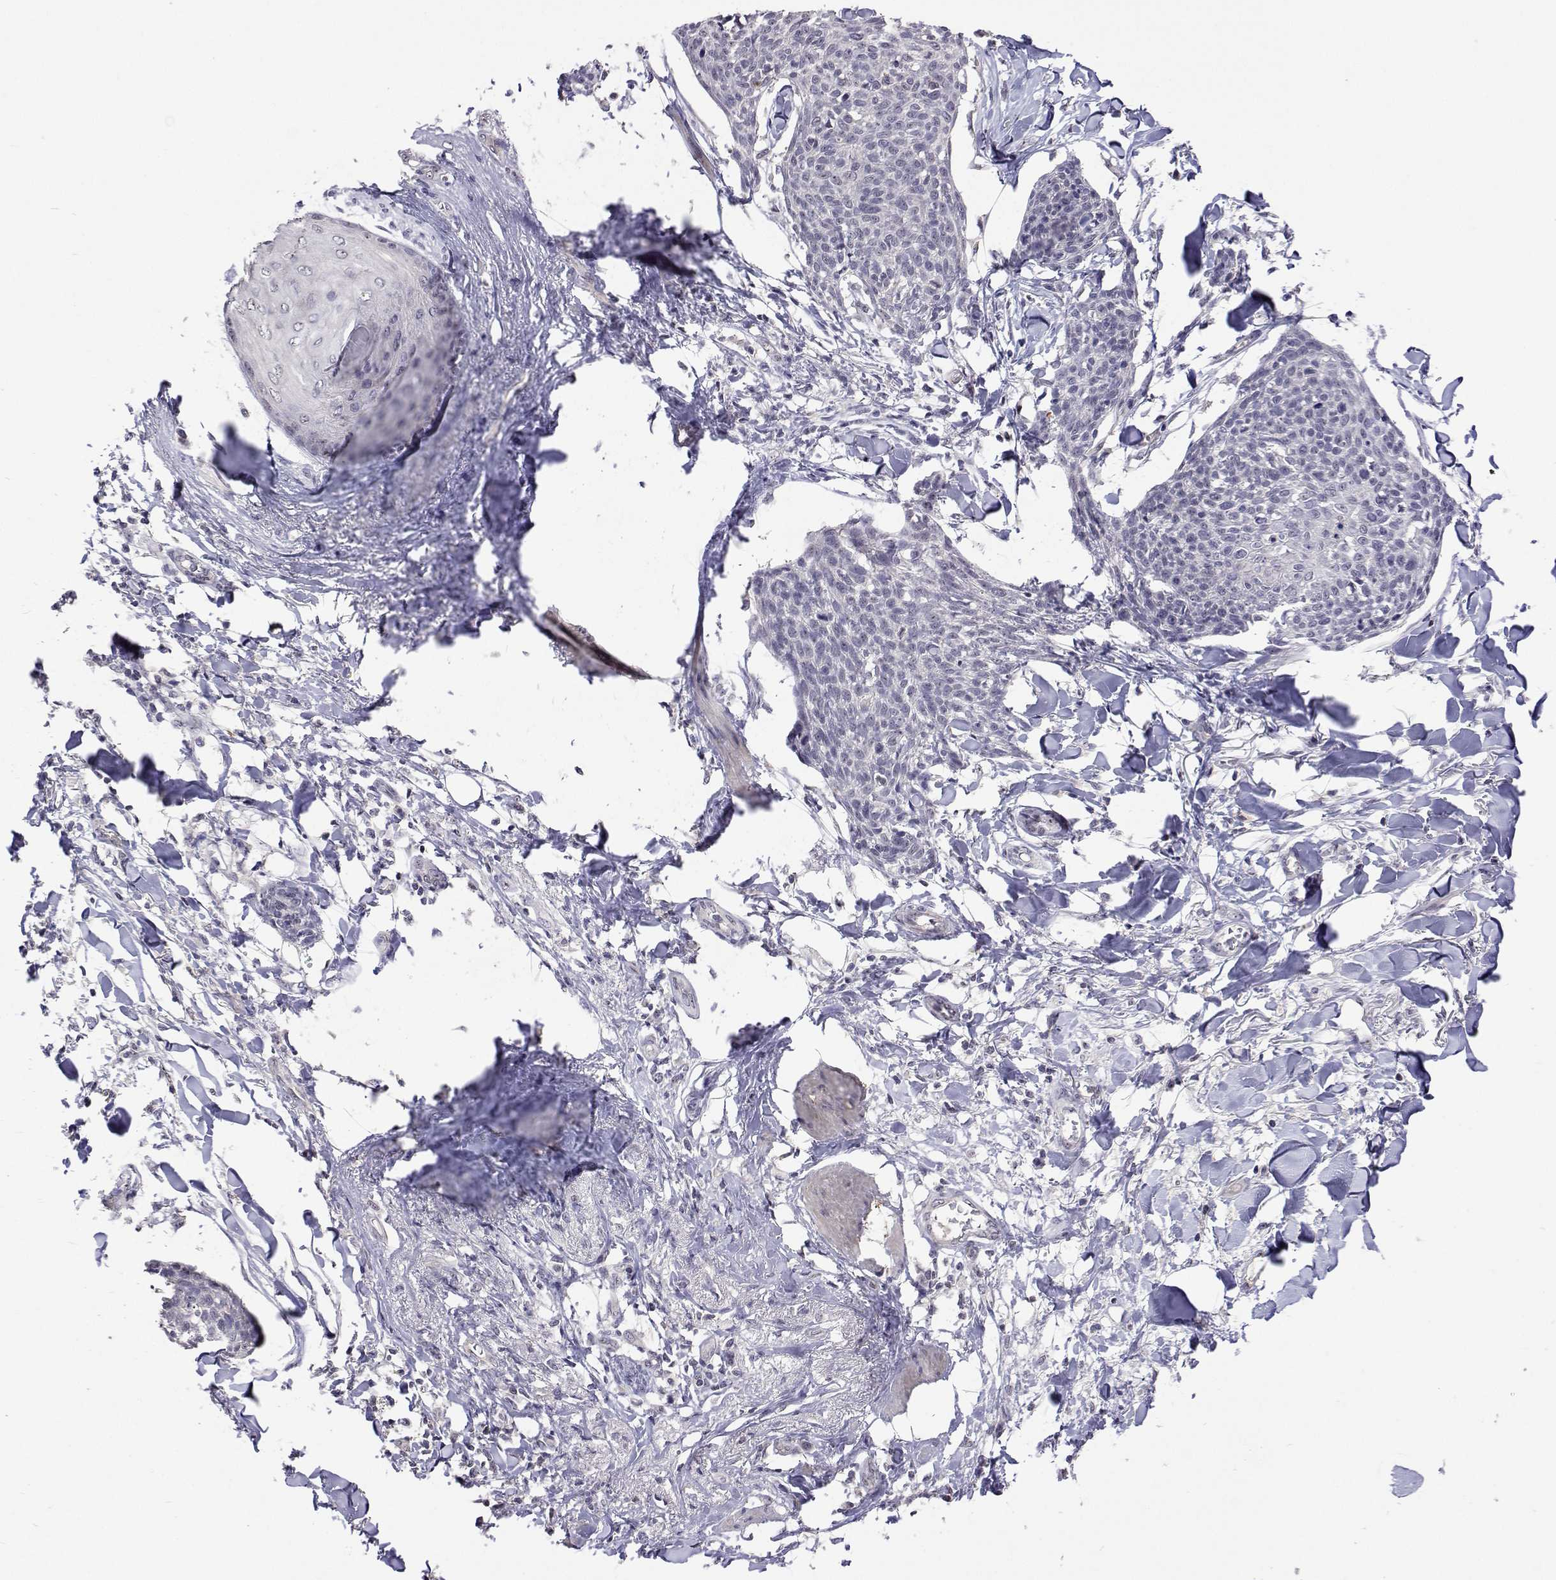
{"staining": {"intensity": "negative", "quantity": "none", "location": "none"}, "tissue": "skin cancer", "cell_type": "Tumor cells", "image_type": "cancer", "snomed": [{"axis": "morphology", "description": "Squamous cell carcinoma, NOS"}, {"axis": "topography", "description": "Skin"}, {"axis": "topography", "description": "Vulva"}], "caption": "Immunohistochemistry of squamous cell carcinoma (skin) displays no positivity in tumor cells. (Immunohistochemistry (ihc), brightfield microscopy, high magnification).", "gene": "NHP2", "patient": {"sex": "female", "age": 75}}